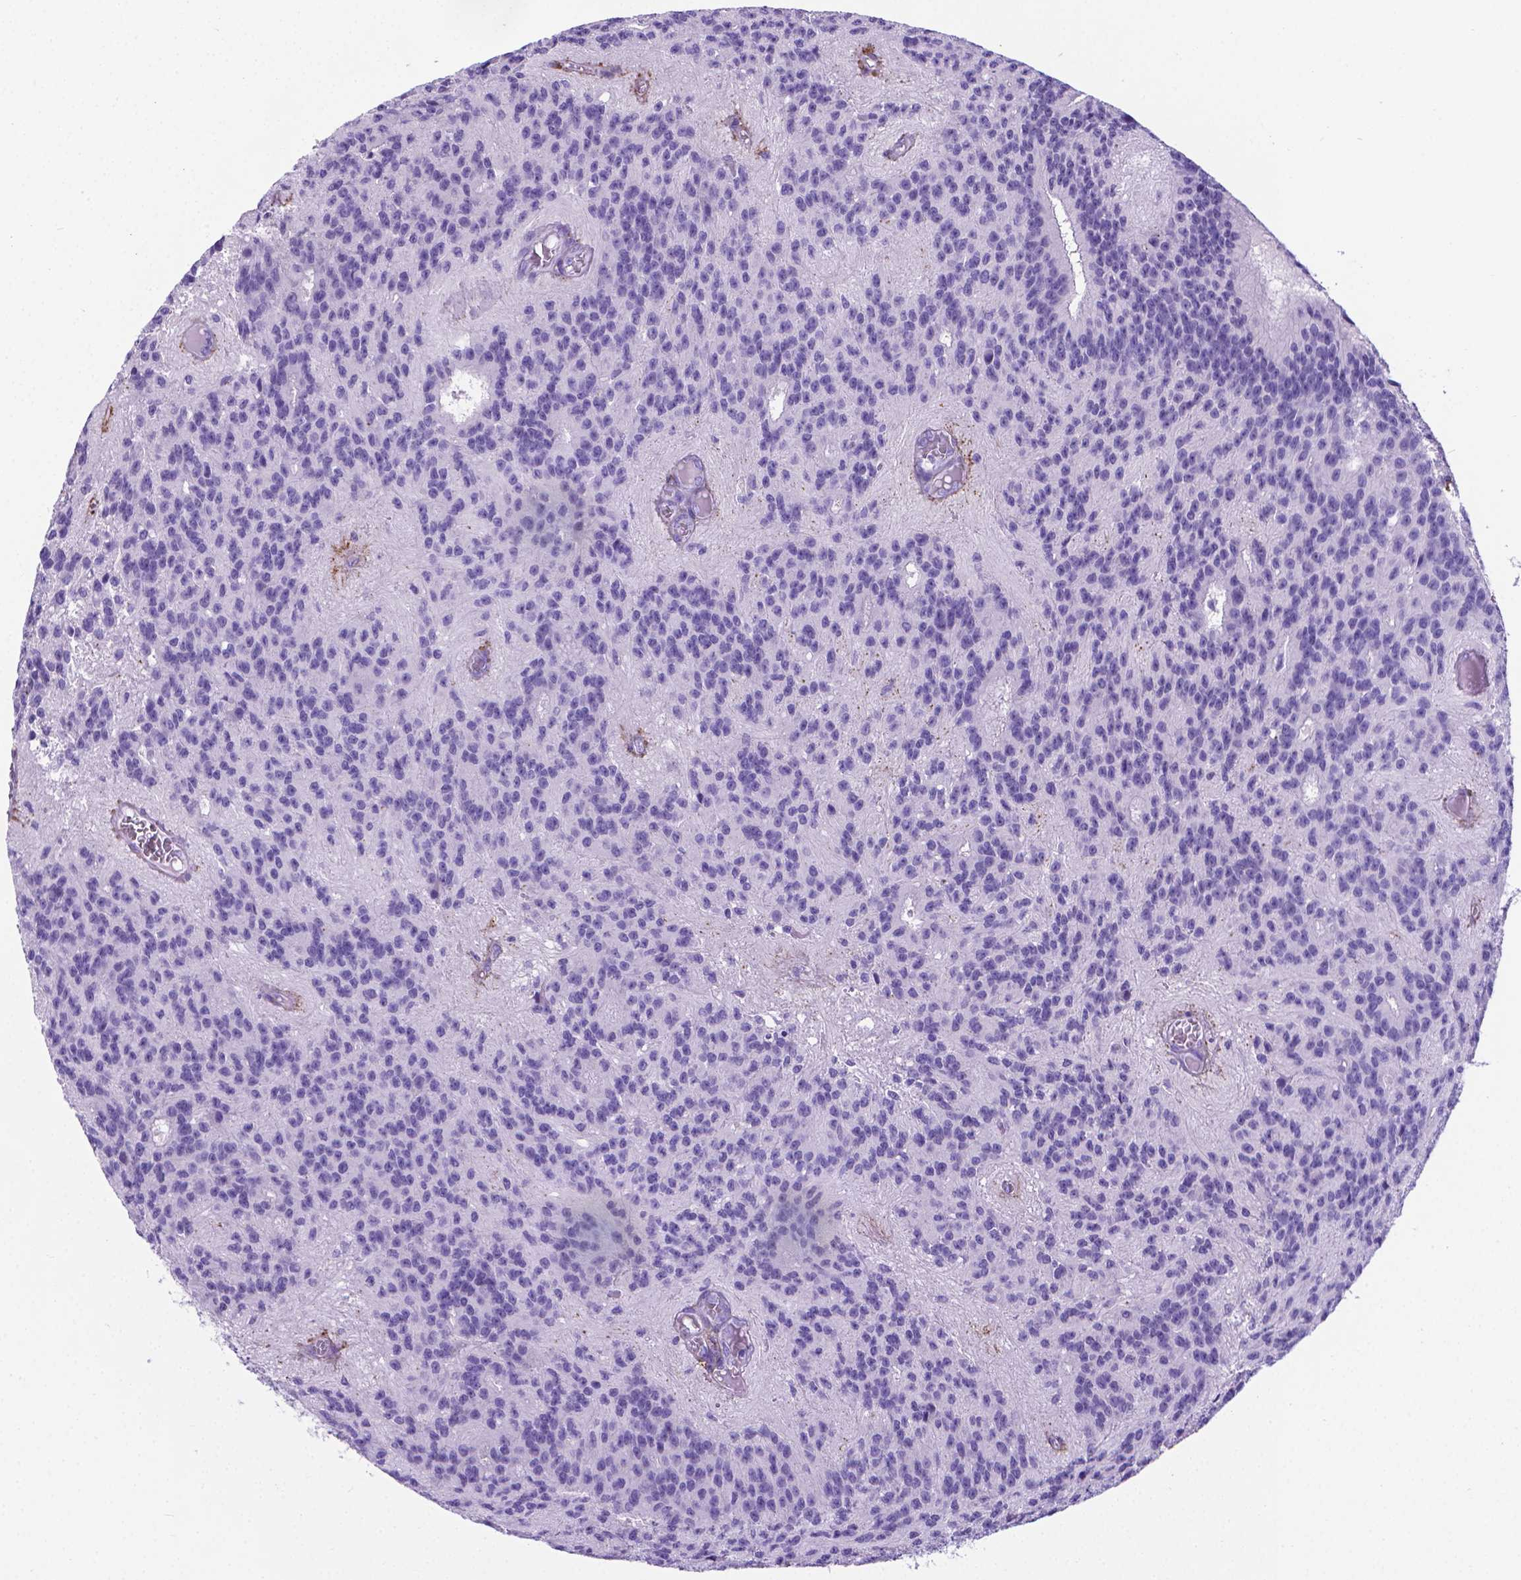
{"staining": {"intensity": "negative", "quantity": "none", "location": "none"}, "tissue": "glioma", "cell_type": "Tumor cells", "image_type": "cancer", "snomed": [{"axis": "morphology", "description": "Glioma, malignant, Low grade"}, {"axis": "topography", "description": "Brain"}], "caption": "IHC of malignant low-grade glioma reveals no staining in tumor cells.", "gene": "MFAP2", "patient": {"sex": "male", "age": 31}}